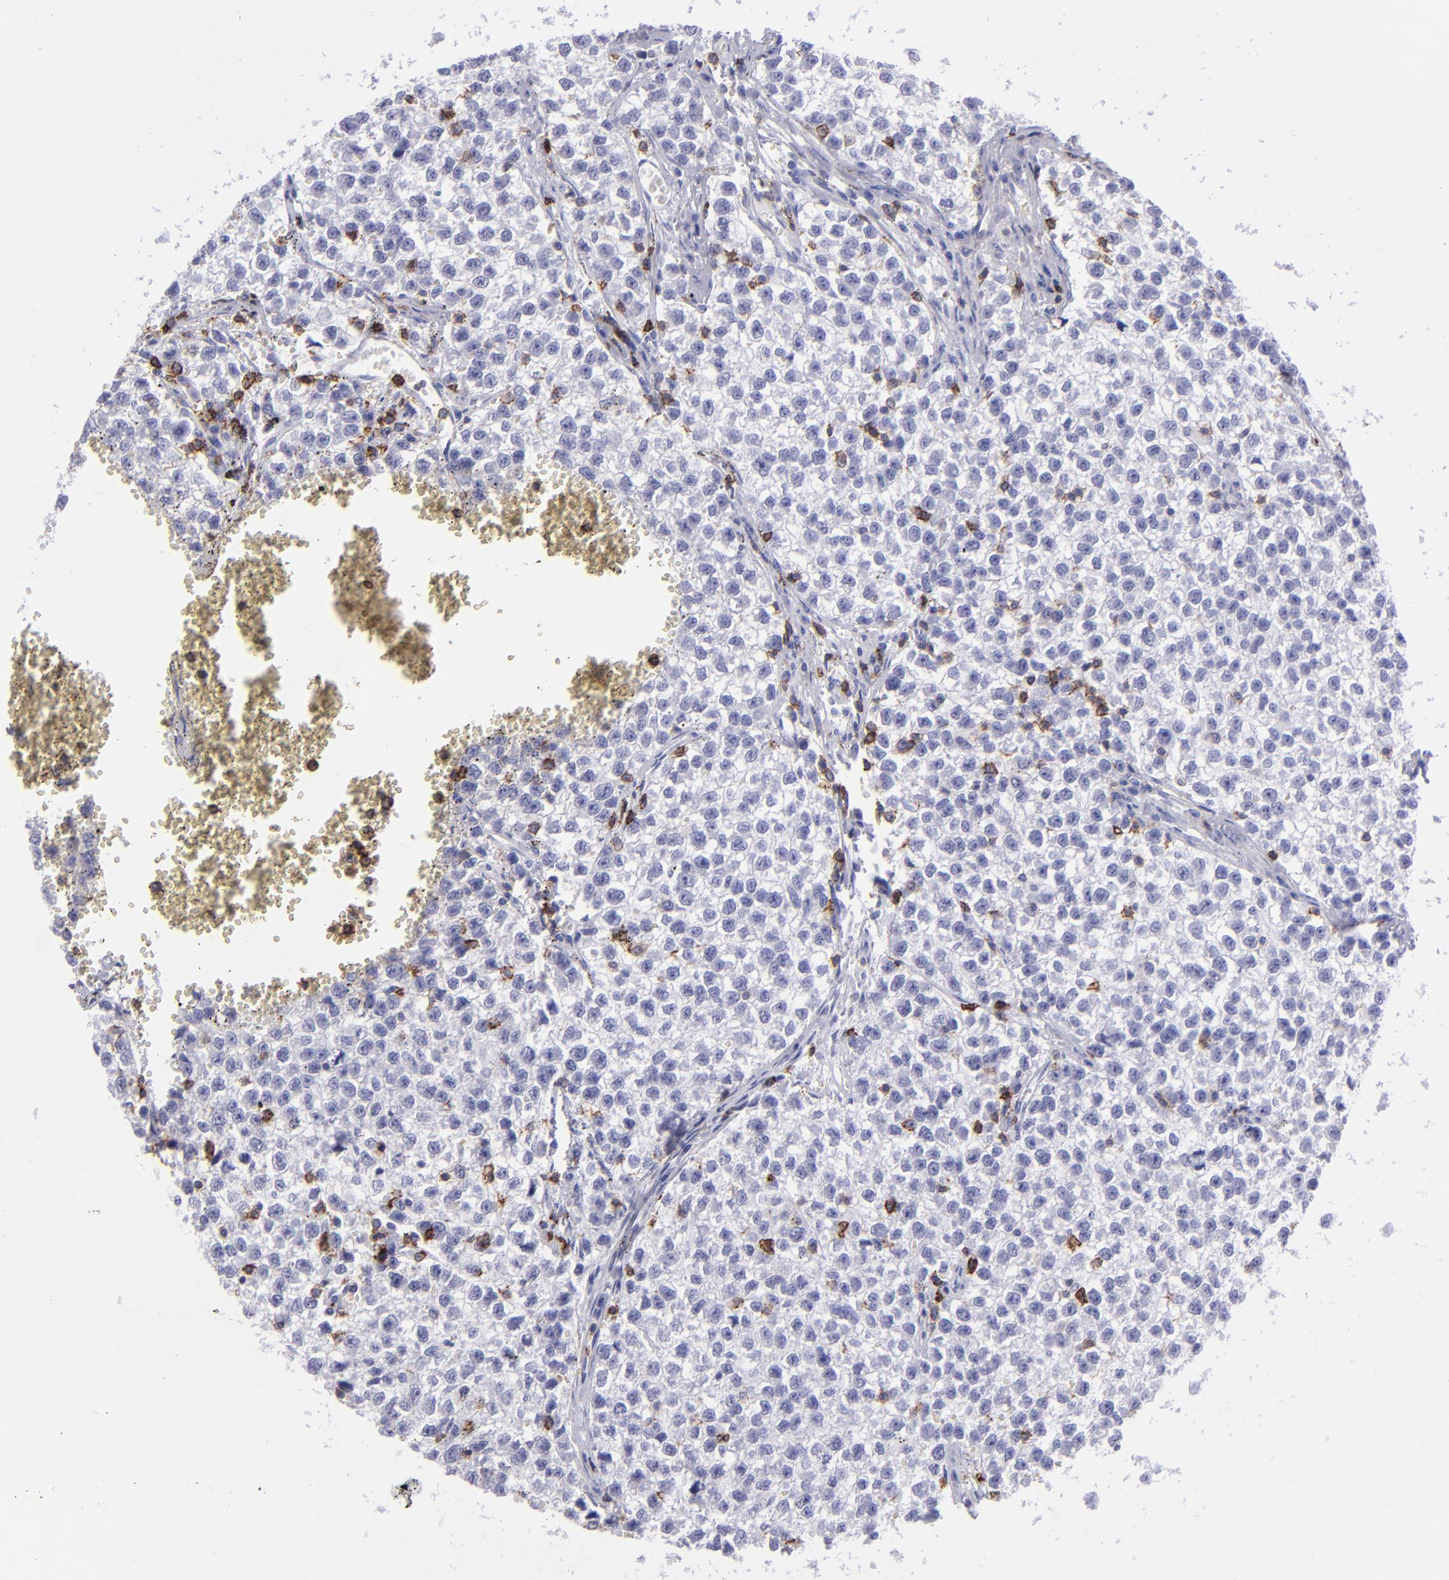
{"staining": {"intensity": "negative", "quantity": "none", "location": "none"}, "tissue": "testis cancer", "cell_type": "Tumor cells", "image_type": "cancer", "snomed": [{"axis": "morphology", "description": "Seminoma, NOS"}, {"axis": "topography", "description": "Testis"}], "caption": "An immunohistochemistry histopathology image of testis seminoma is shown. There is no staining in tumor cells of testis seminoma.", "gene": "CD6", "patient": {"sex": "male", "age": 35}}